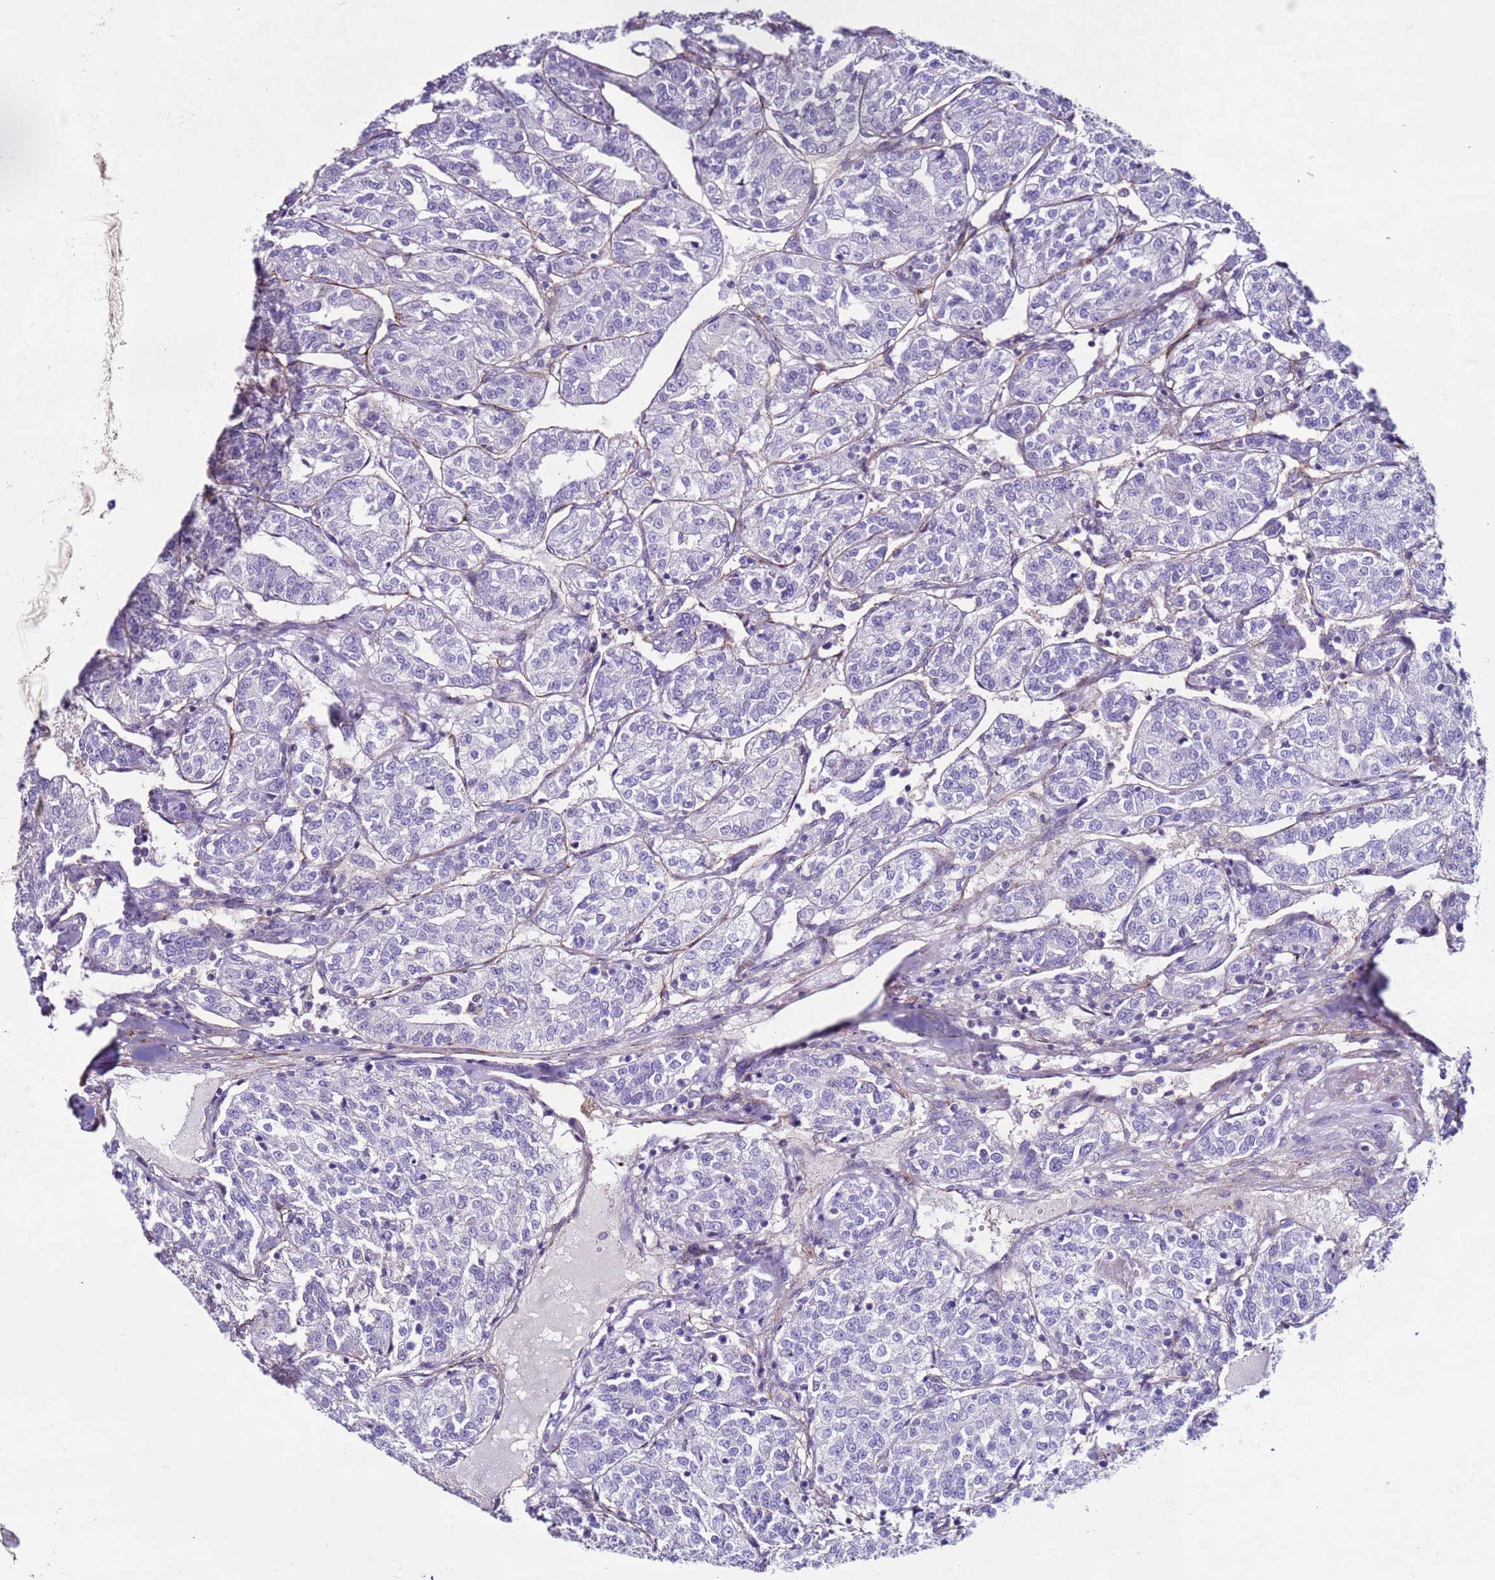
{"staining": {"intensity": "negative", "quantity": "none", "location": "none"}, "tissue": "renal cancer", "cell_type": "Tumor cells", "image_type": "cancer", "snomed": [{"axis": "morphology", "description": "Adenocarcinoma, NOS"}, {"axis": "topography", "description": "Kidney"}], "caption": "This is an immunohistochemistry image of human adenocarcinoma (renal). There is no staining in tumor cells.", "gene": "CLEC4M", "patient": {"sex": "female", "age": 63}}